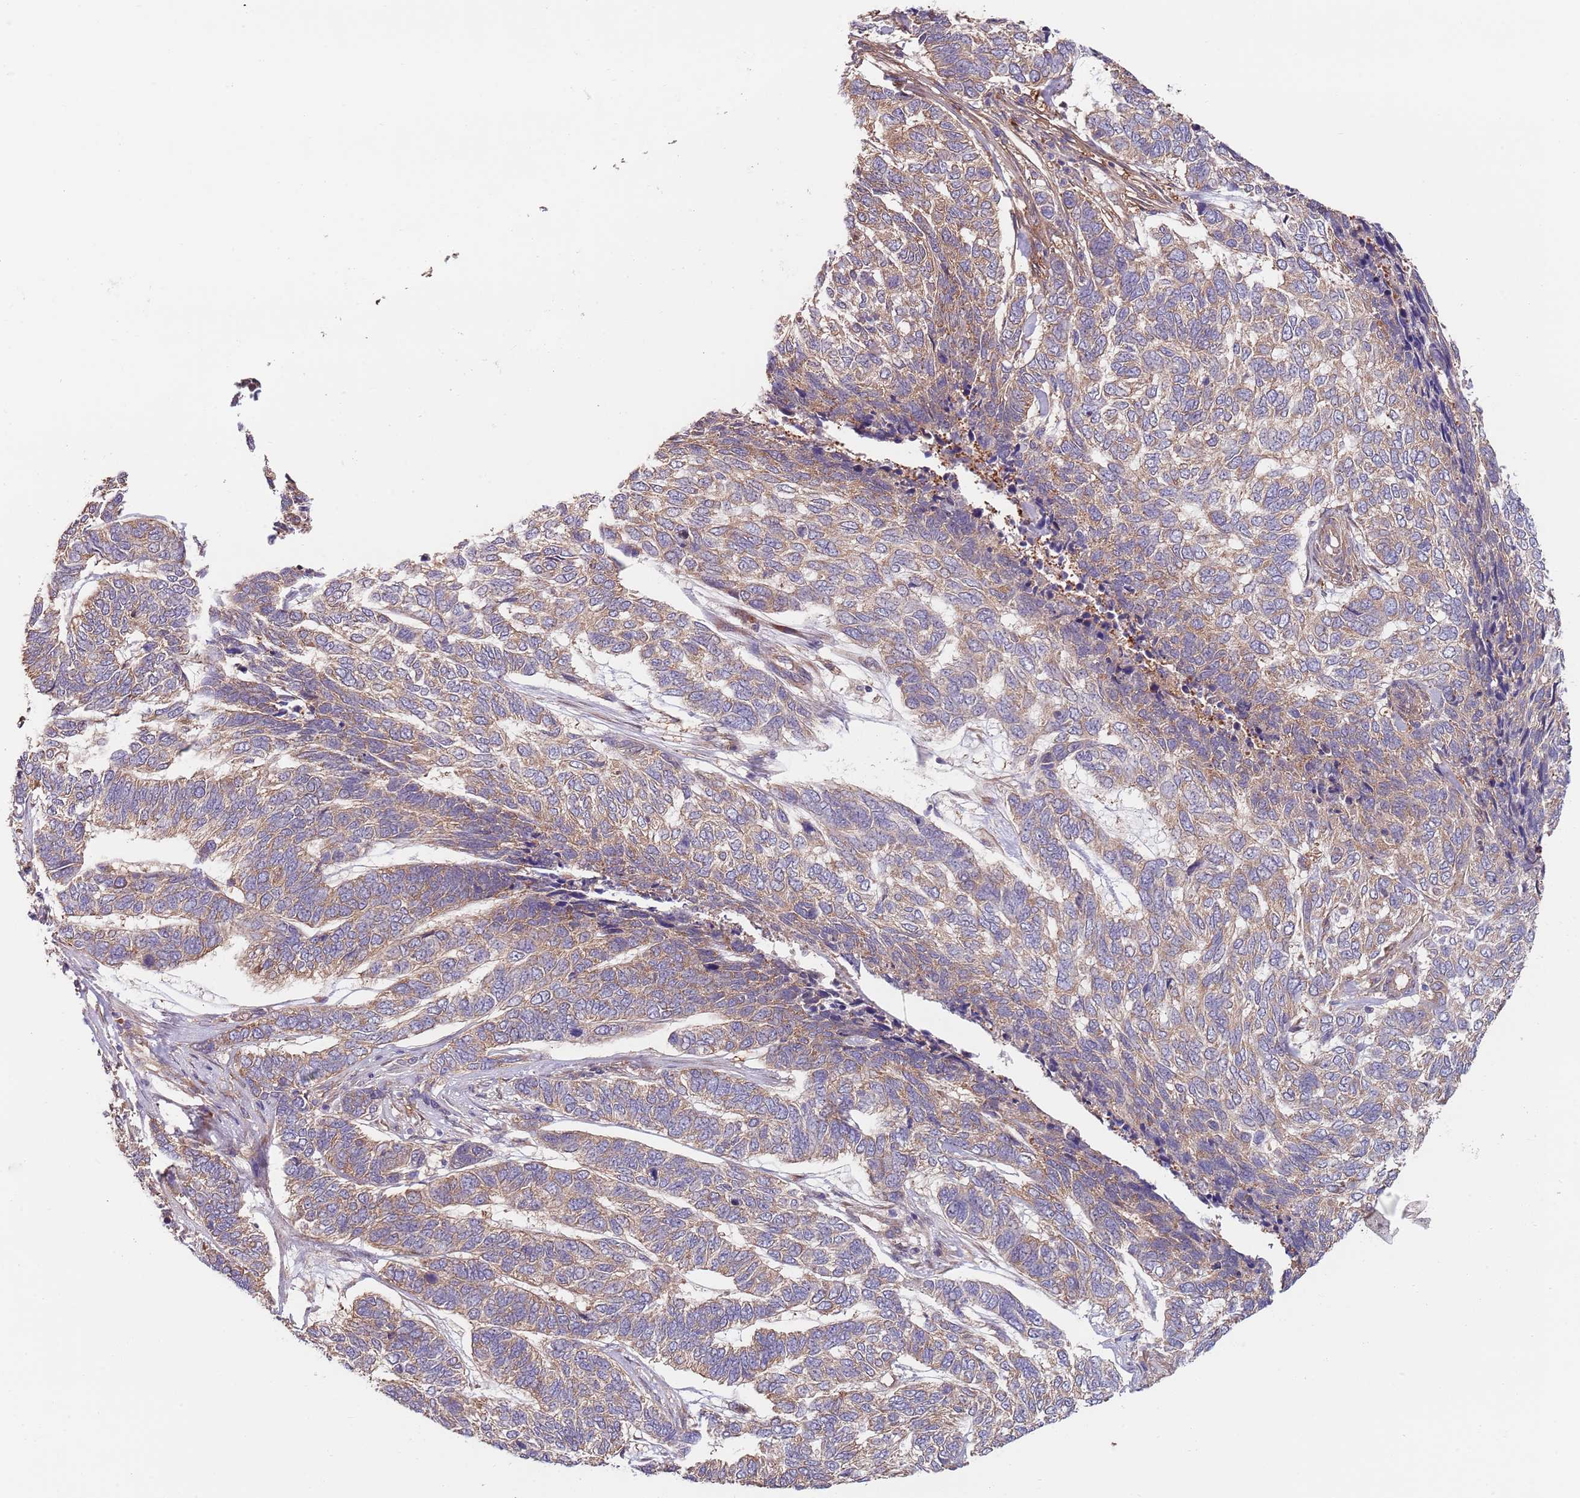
{"staining": {"intensity": "weak", "quantity": ">75%", "location": "cytoplasmic/membranous"}, "tissue": "skin cancer", "cell_type": "Tumor cells", "image_type": "cancer", "snomed": [{"axis": "morphology", "description": "Basal cell carcinoma"}, {"axis": "topography", "description": "Skin"}], "caption": "Immunohistochemical staining of skin cancer (basal cell carcinoma) exhibits weak cytoplasmic/membranous protein expression in approximately >75% of tumor cells. (Brightfield microscopy of DAB IHC at high magnification).", "gene": "EIF3F", "patient": {"sex": "female", "age": 65}}